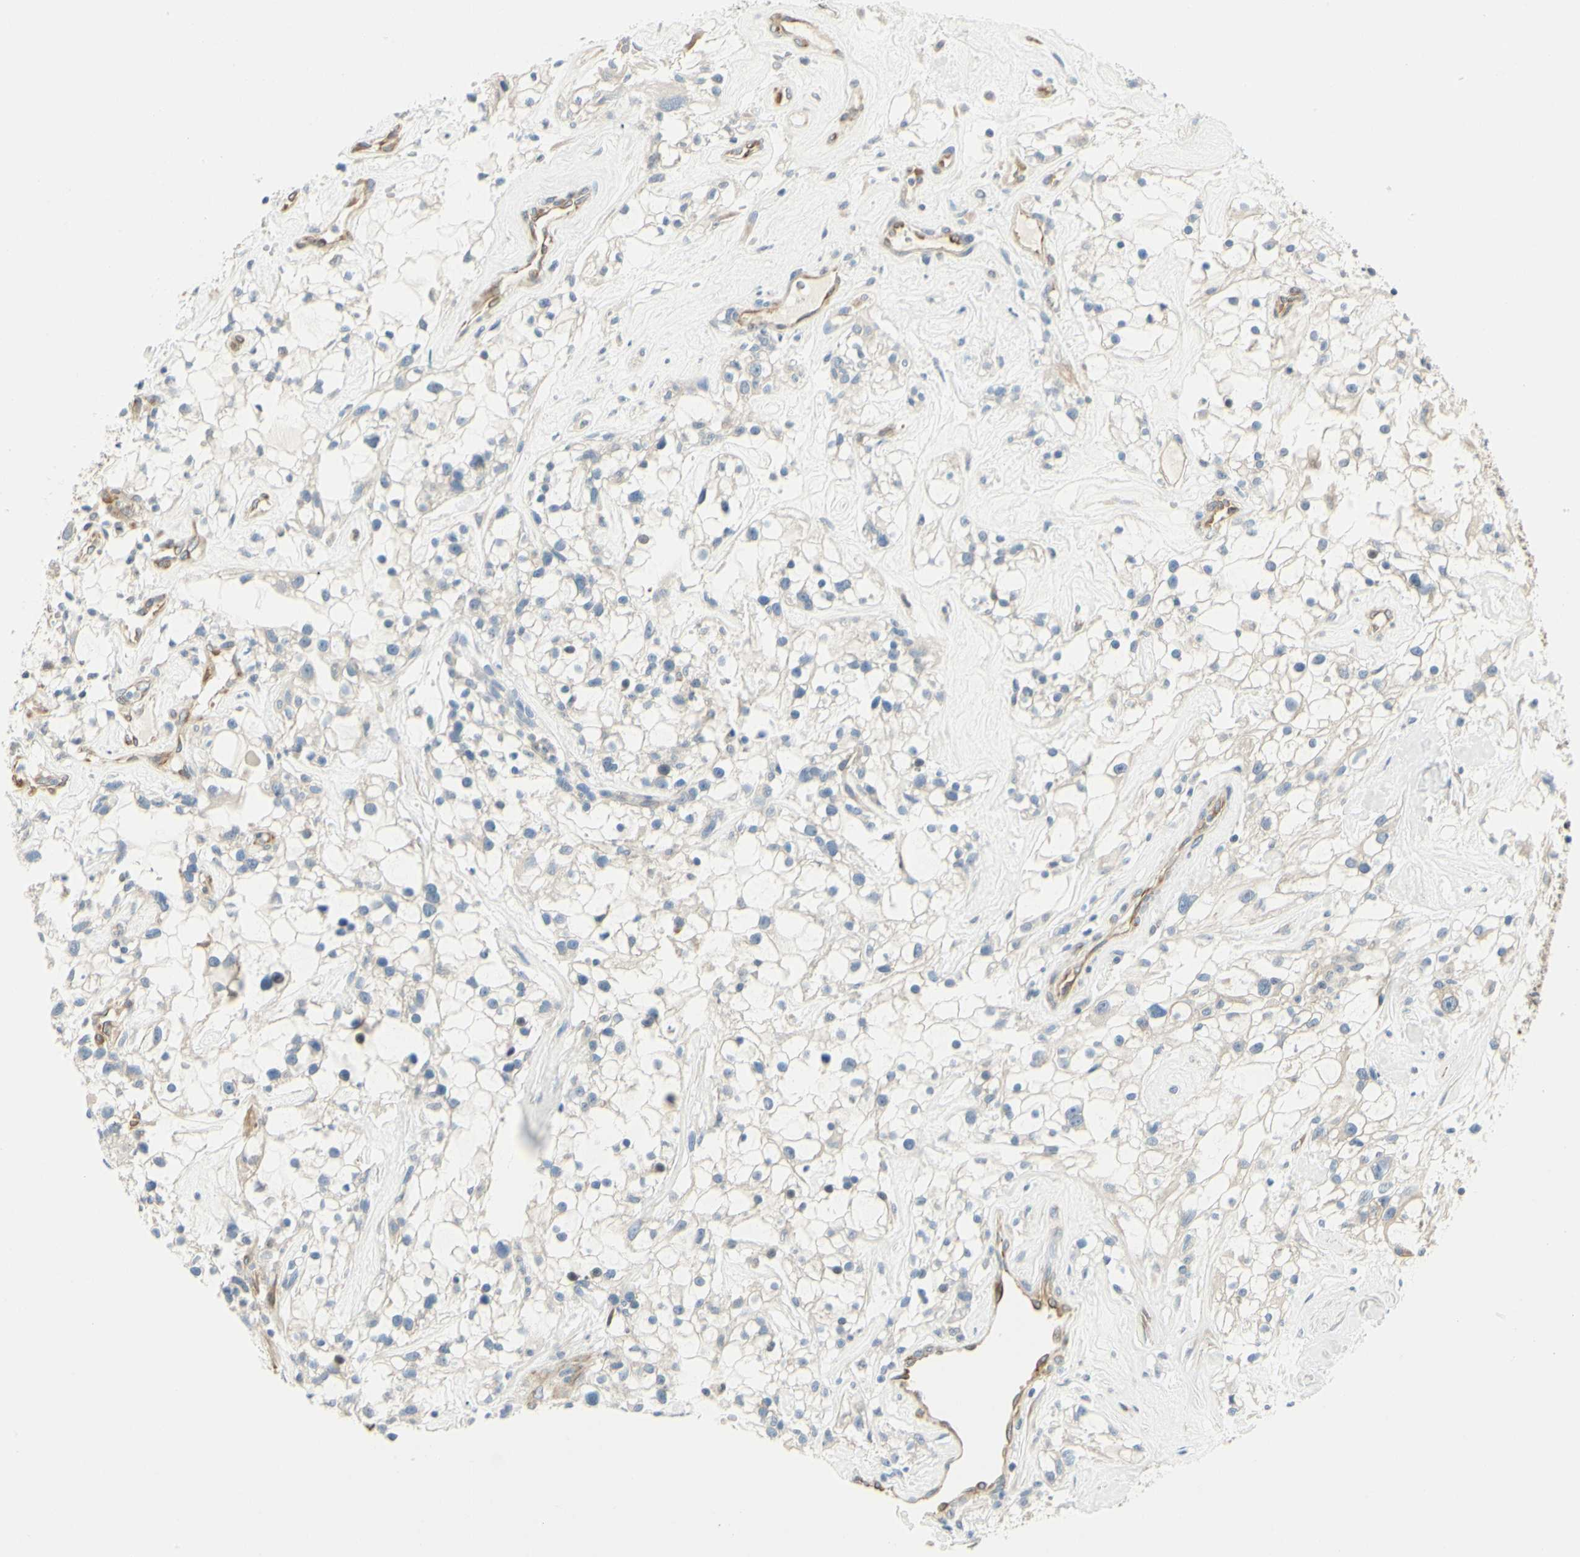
{"staining": {"intensity": "weak", "quantity": "<25%", "location": "cytoplasmic/membranous"}, "tissue": "renal cancer", "cell_type": "Tumor cells", "image_type": "cancer", "snomed": [{"axis": "morphology", "description": "Adenocarcinoma, NOS"}, {"axis": "topography", "description": "Kidney"}], "caption": "Immunohistochemistry (IHC) of human adenocarcinoma (renal) exhibits no expression in tumor cells.", "gene": "IGDCC4", "patient": {"sex": "female", "age": 60}}